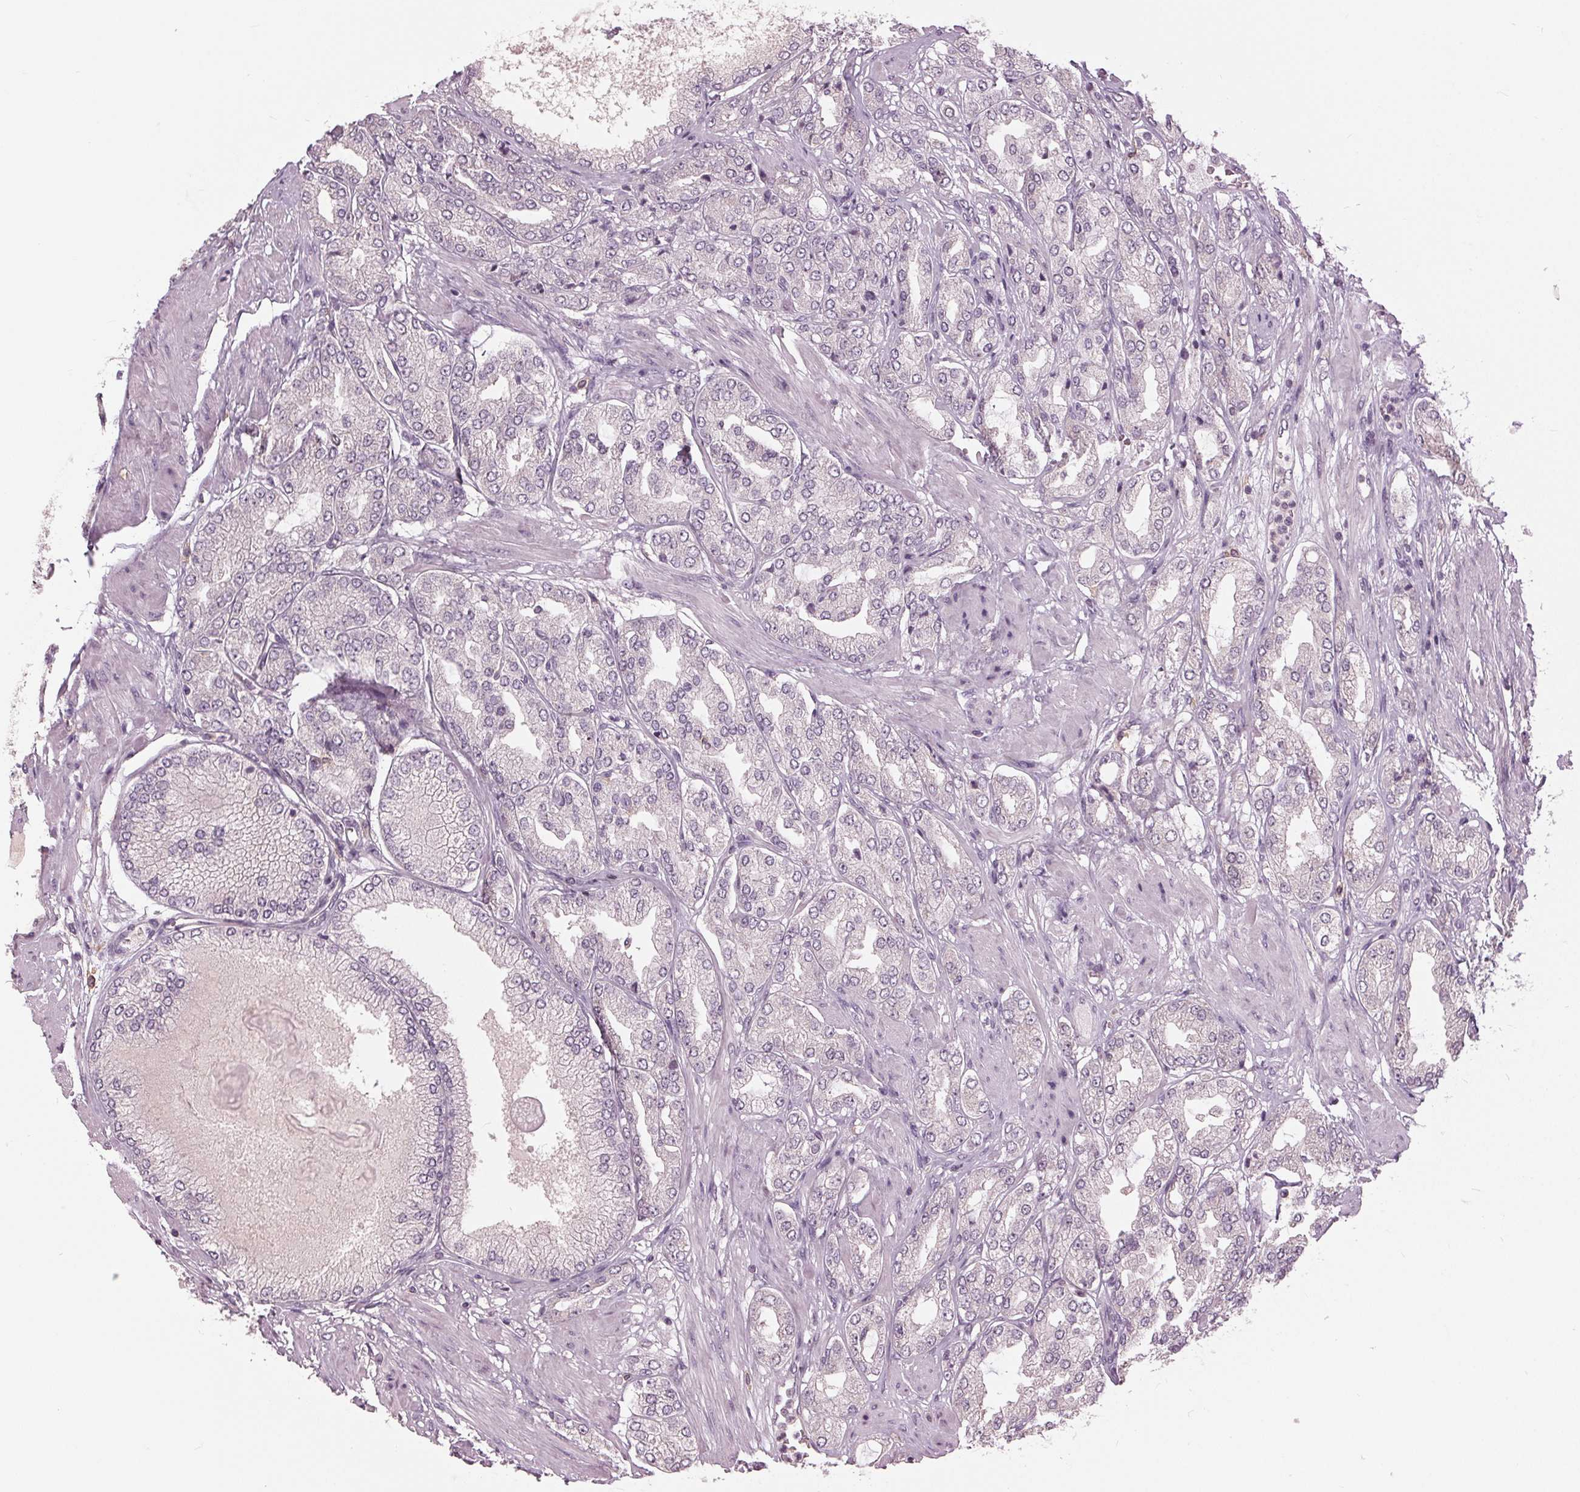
{"staining": {"intensity": "negative", "quantity": "none", "location": "none"}, "tissue": "prostate cancer", "cell_type": "Tumor cells", "image_type": "cancer", "snomed": [{"axis": "morphology", "description": "Adenocarcinoma, High grade"}, {"axis": "topography", "description": "Prostate"}], "caption": "IHC image of human prostate cancer (adenocarcinoma (high-grade)) stained for a protein (brown), which reveals no staining in tumor cells.", "gene": "SIGLEC6", "patient": {"sex": "male", "age": 68}}